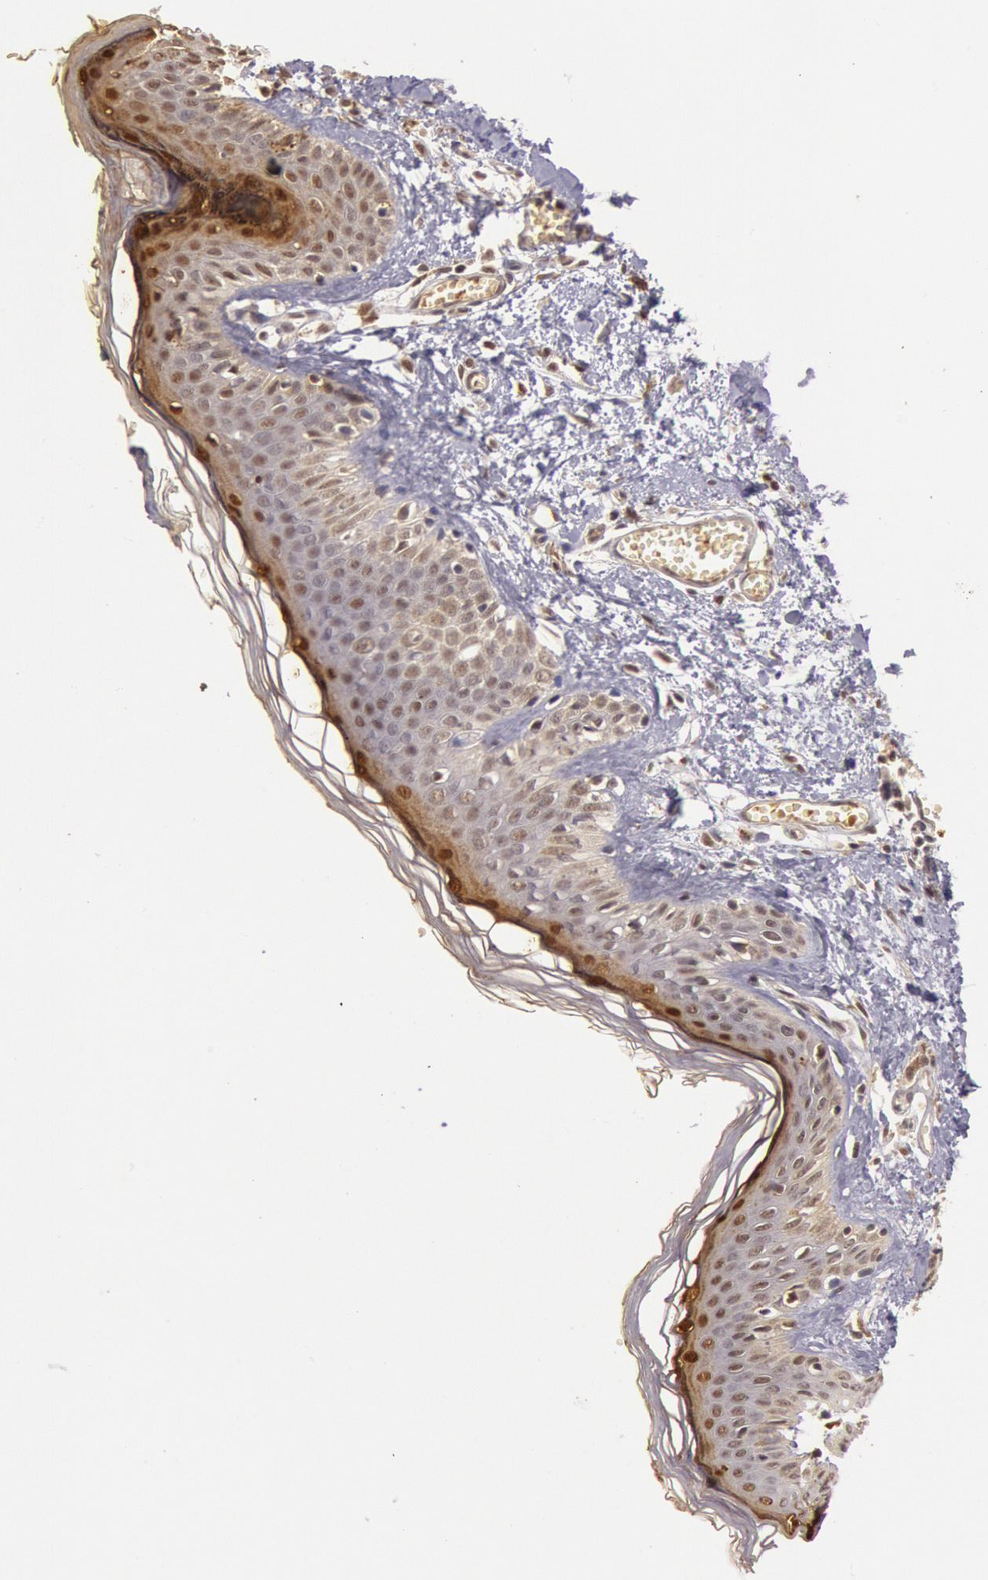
{"staining": {"intensity": "moderate", "quantity": ">75%", "location": "nuclear"}, "tissue": "skin", "cell_type": "Fibroblasts", "image_type": "normal", "snomed": [{"axis": "morphology", "description": "Normal tissue, NOS"}, {"axis": "morphology", "description": "Sarcoma, NOS"}, {"axis": "topography", "description": "Skin"}, {"axis": "topography", "description": "Soft tissue"}], "caption": "Immunohistochemistry of unremarkable human skin reveals medium levels of moderate nuclear staining in approximately >75% of fibroblasts.", "gene": "LIG4", "patient": {"sex": "female", "age": 51}}